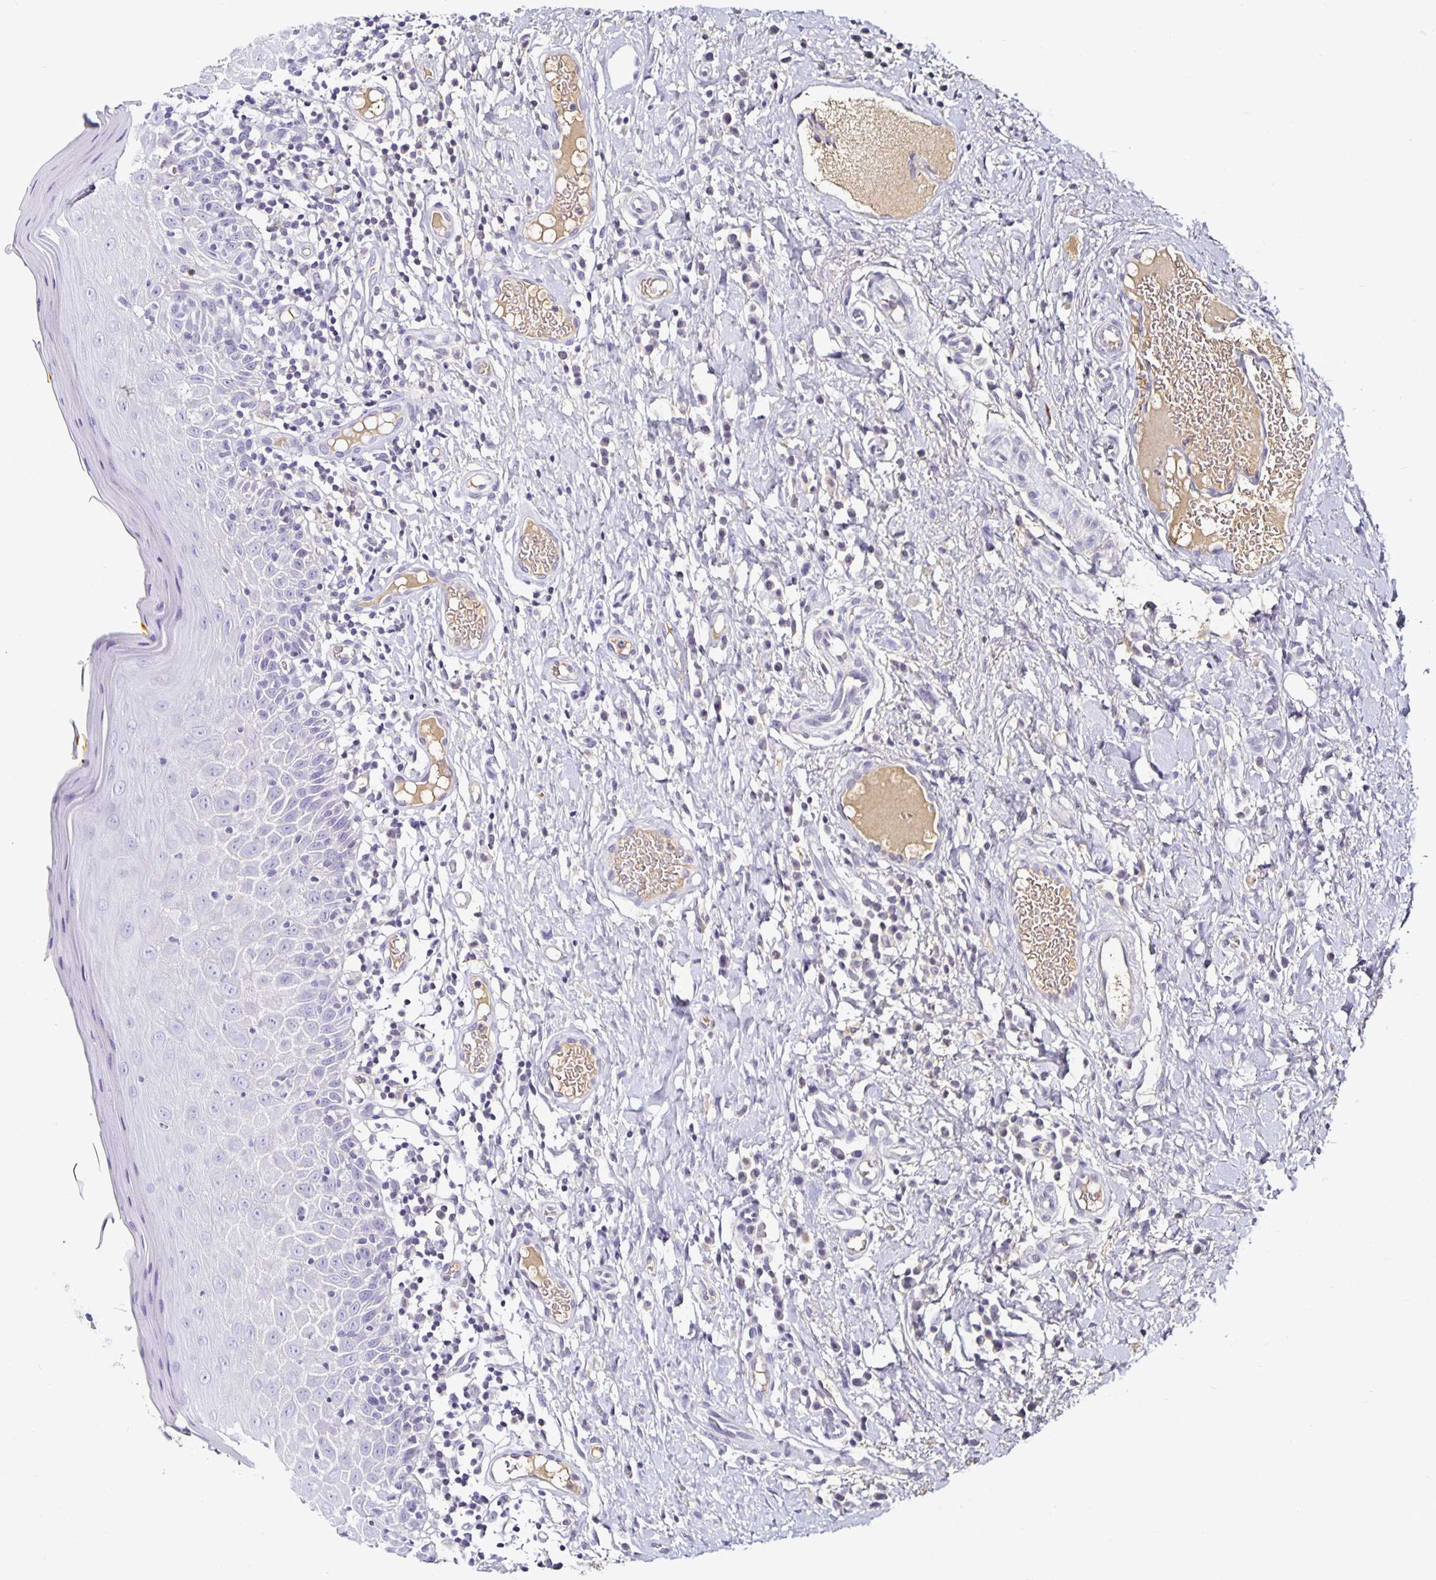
{"staining": {"intensity": "negative", "quantity": "none", "location": "none"}, "tissue": "oral mucosa", "cell_type": "Squamous epithelial cells", "image_type": "normal", "snomed": [{"axis": "morphology", "description": "Normal tissue, NOS"}, {"axis": "topography", "description": "Oral tissue"}, {"axis": "topography", "description": "Tounge, NOS"}], "caption": "Image shows no significant protein staining in squamous epithelial cells of normal oral mucosa. Brightfield microscopy of immunohistochemistry (IHC) stained with DAB (brown) and hematoxylin (blue), captured at high magnification.", "gene": "TTR", "patient": {"sex": "female", "age": 58}}